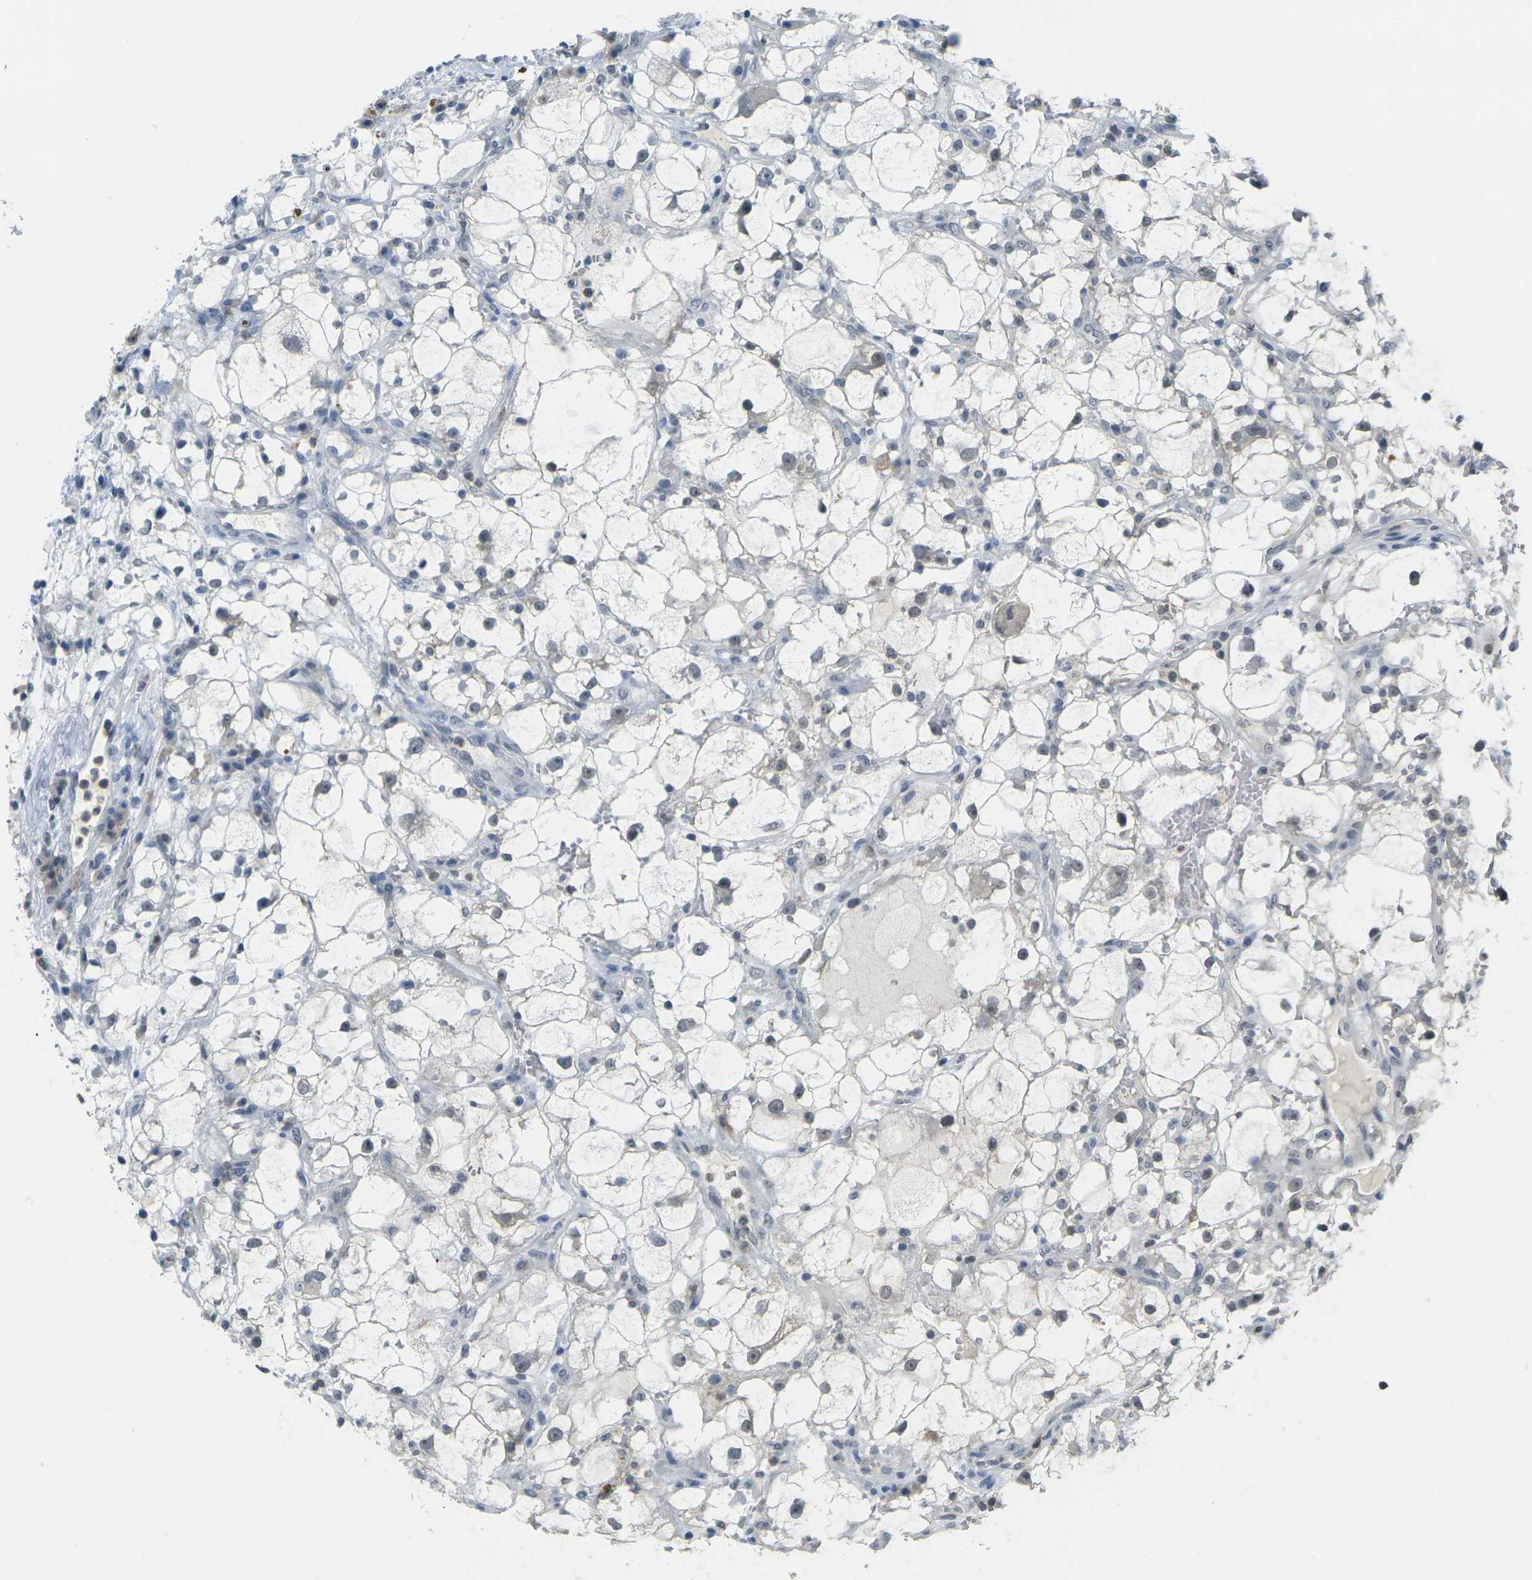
{"staining": {"intensity": "negative", "quantity": "none", "location": "none"}, "tissue": "renal cancer", "cell_type": "Tumor cells", "image_type": "cancer", "snomed": [{"axis": "morphology", "description": "Adenocarcinoma, NOS"}, {"axis": "topography", "description": "Kidney"}], "caption": "Histopathology image shows no protein expression in tumor cells of renal cancer (adenocarcinoma) tissue.", "gene": "SPTBN2", "patient": {"sex": "female", "age": 60}}